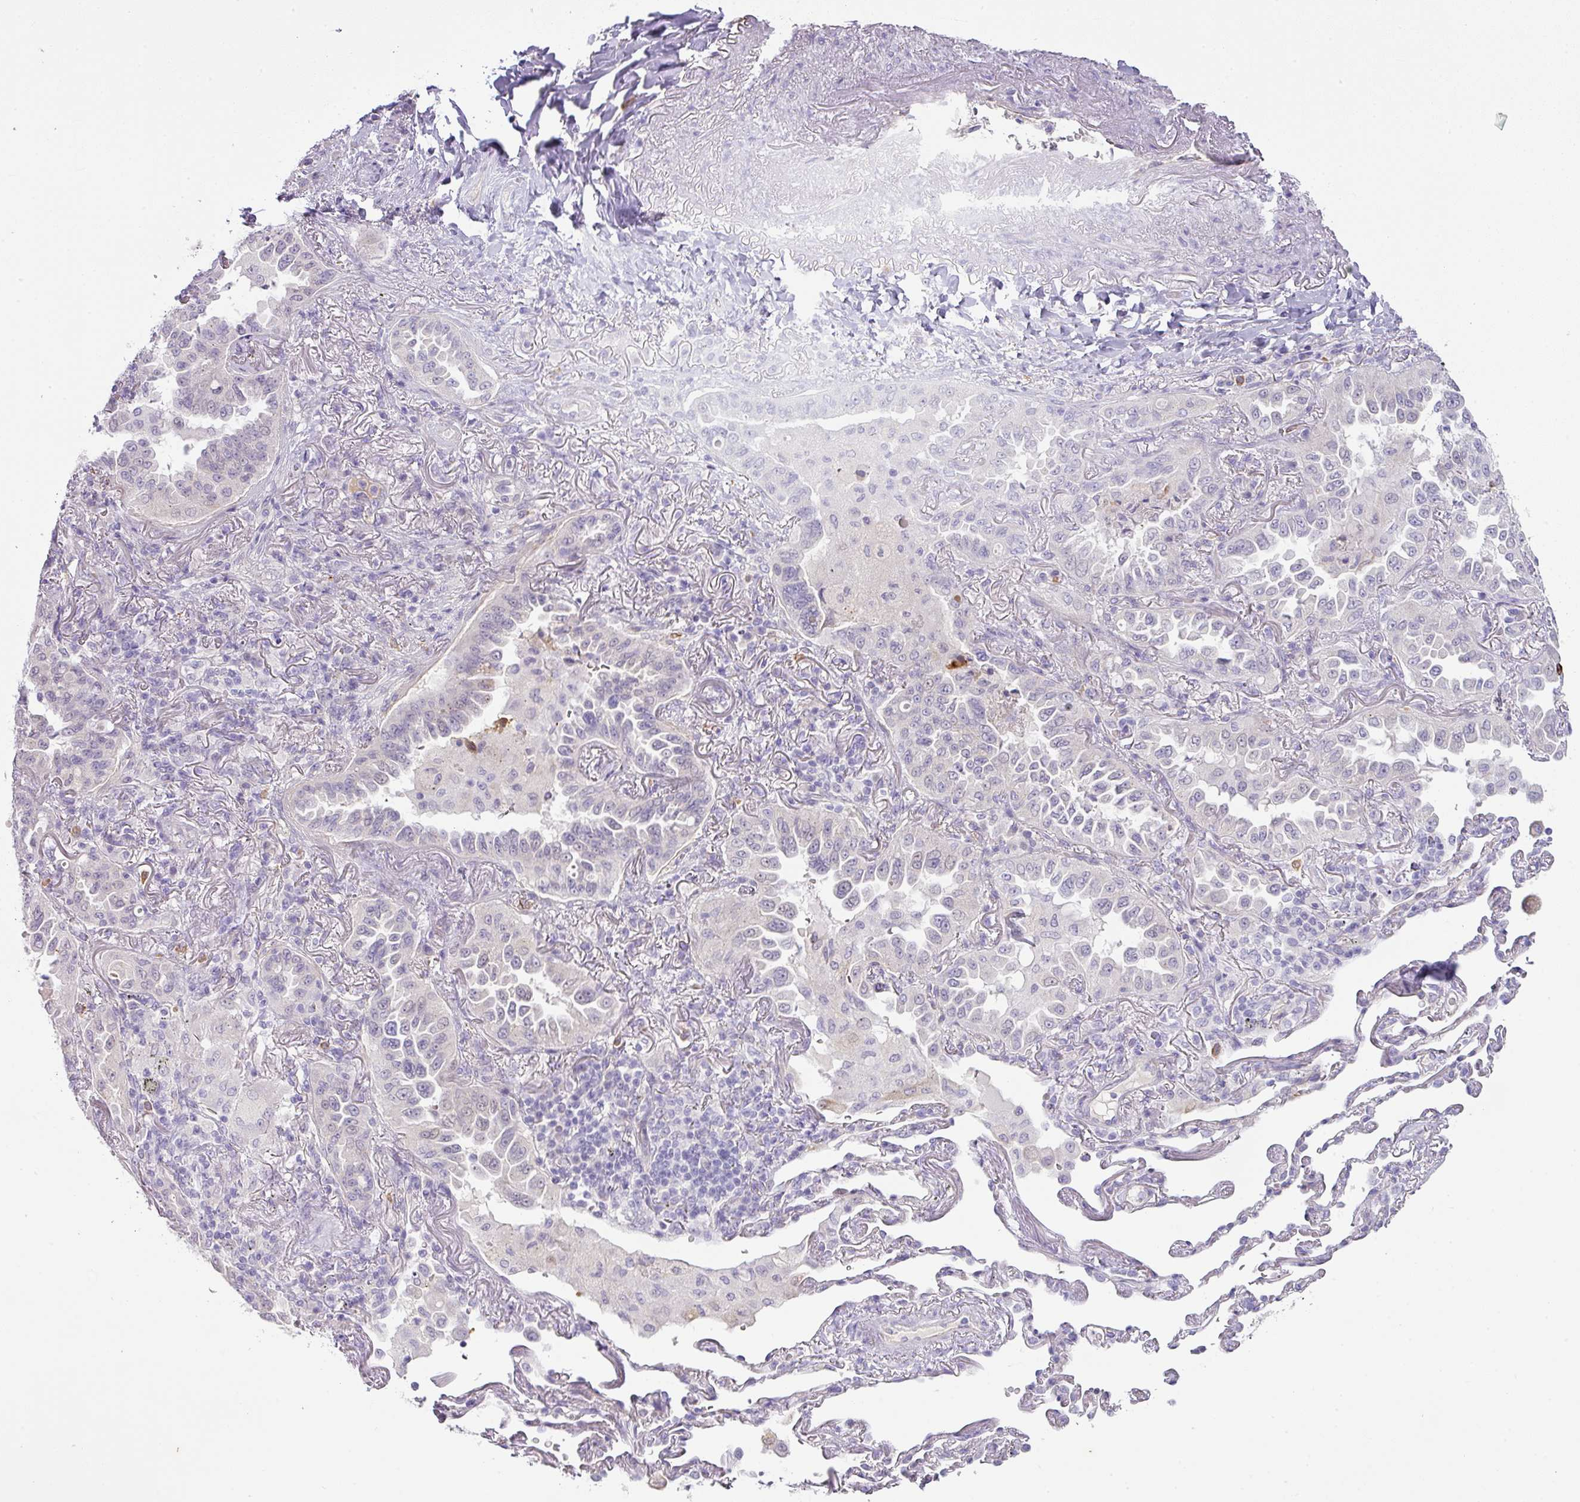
{"staining": {"intensity": "negative", "quantity": "none", "location": "none"}, "tissue": "lung cancer", "cell_type": "Tumor cells", "image_type": "cancer", "snomed": [{"axis": "morphology", "description": "Adenocarcinoma, NOS"}, {"axis": "topography", "description": "Lung"}], "caption": "High power microscopy histopathology image of an immunohistochemistry image of adenocarcinoma (lung), revealing no significant expression in tumor cells. Brightfield microscopy of immunohistochemistry stained with DAB (brown) and hematoxylin (blue), captured at high magnification.", "gene": "OR52N1", "patient": {"sex": "female", "age": 69}}